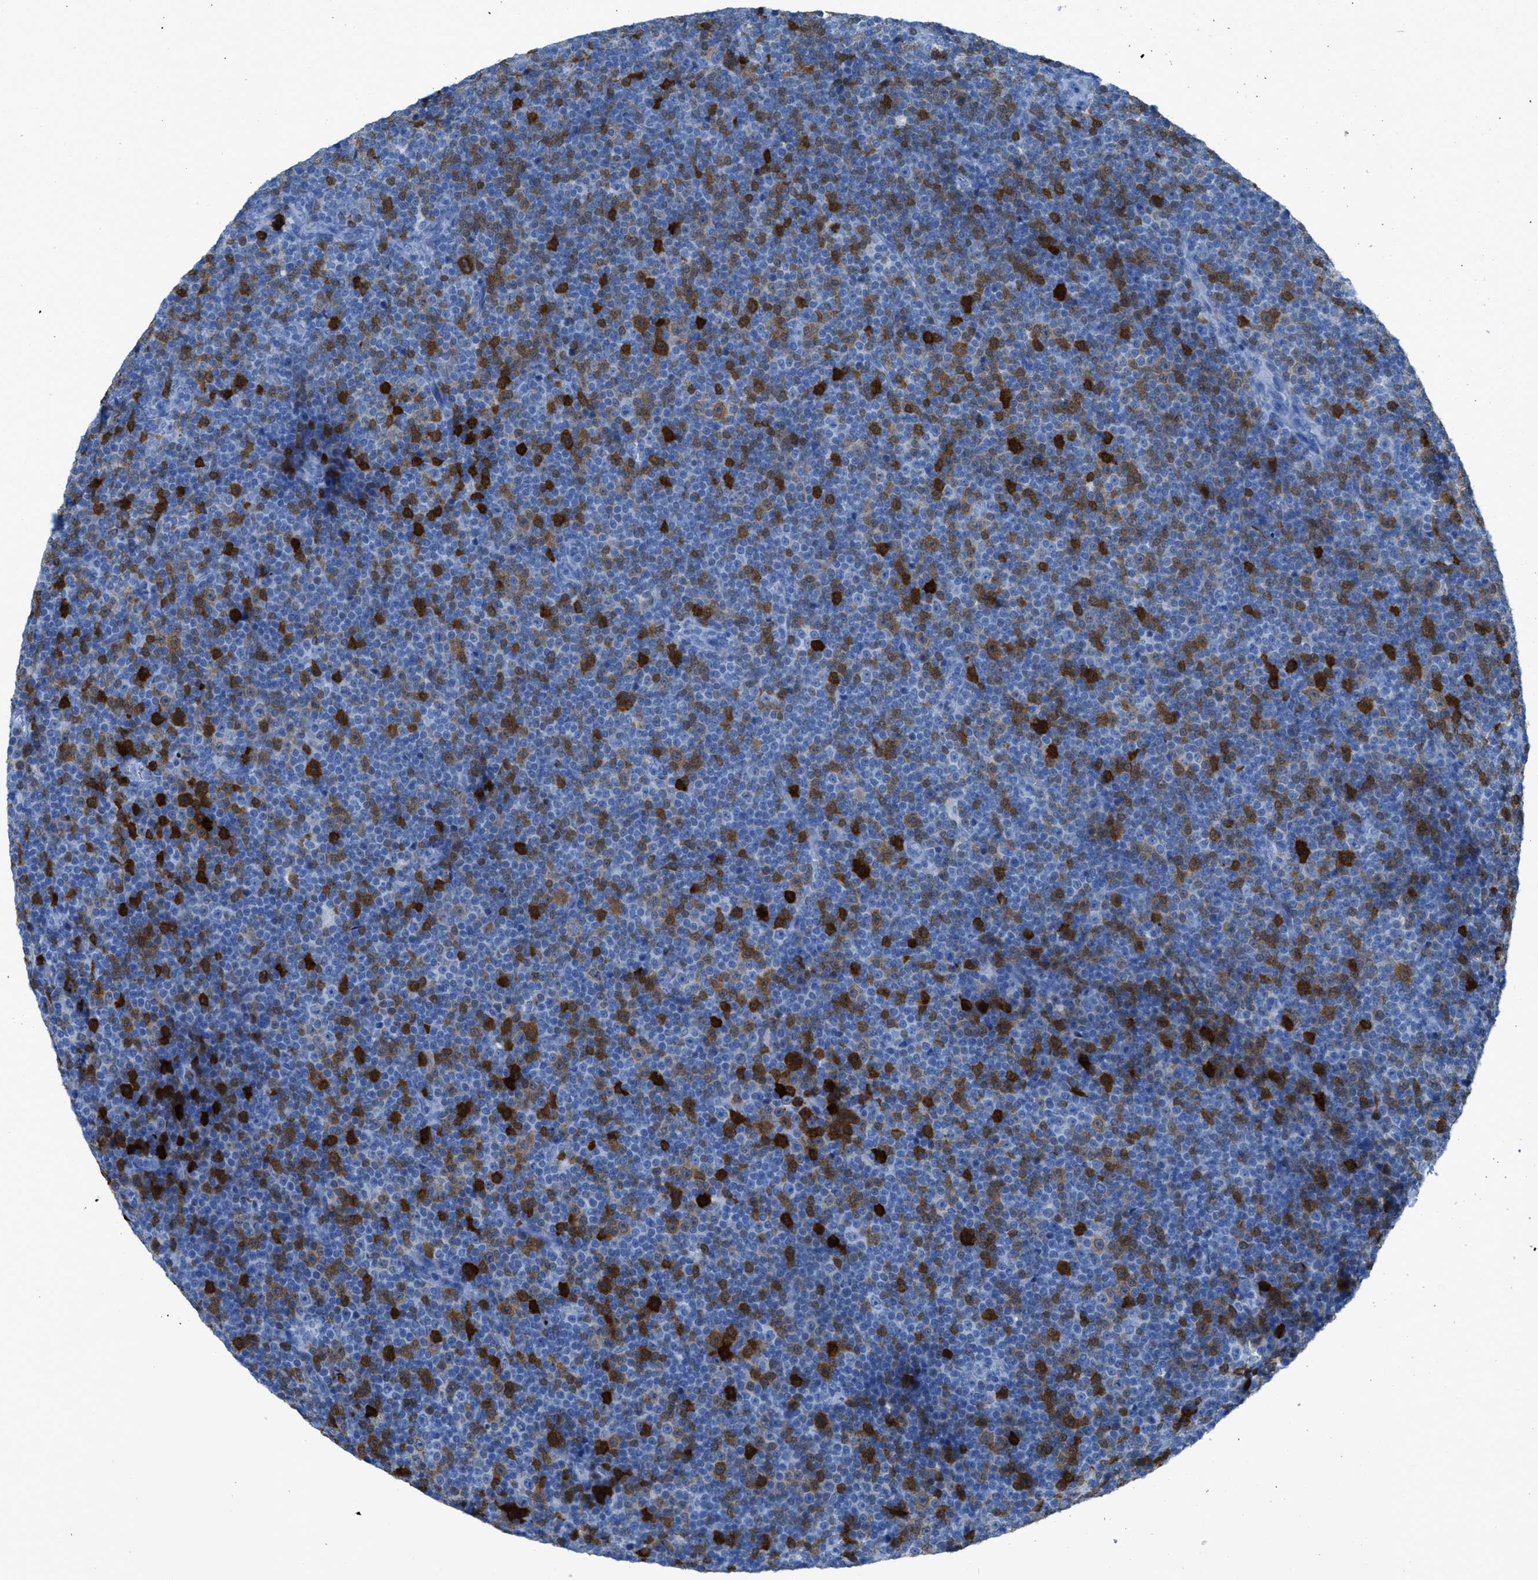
{"staining": {"intensity": "strong", "quantity": "<25%", "location": "cytoplasmic/membranous"}, "tissue": "lymphoma", "cell_type": "Tumor cells", "image_type": "cancer", "snomed": [{"axis": "morphology", "description": "Malignant lymphoma, non-Hodgkin's type, Low grade"}, {"axis": "topography", "description": "Lymph node"}], "caption": "A medium amount of strong cytoplasmic/membranous expression is appreciated in about <25% of tumor cells in lymphoma tissue.", "gene": "CDKN2A", "patient": {"sex": "female", "age": 67}}